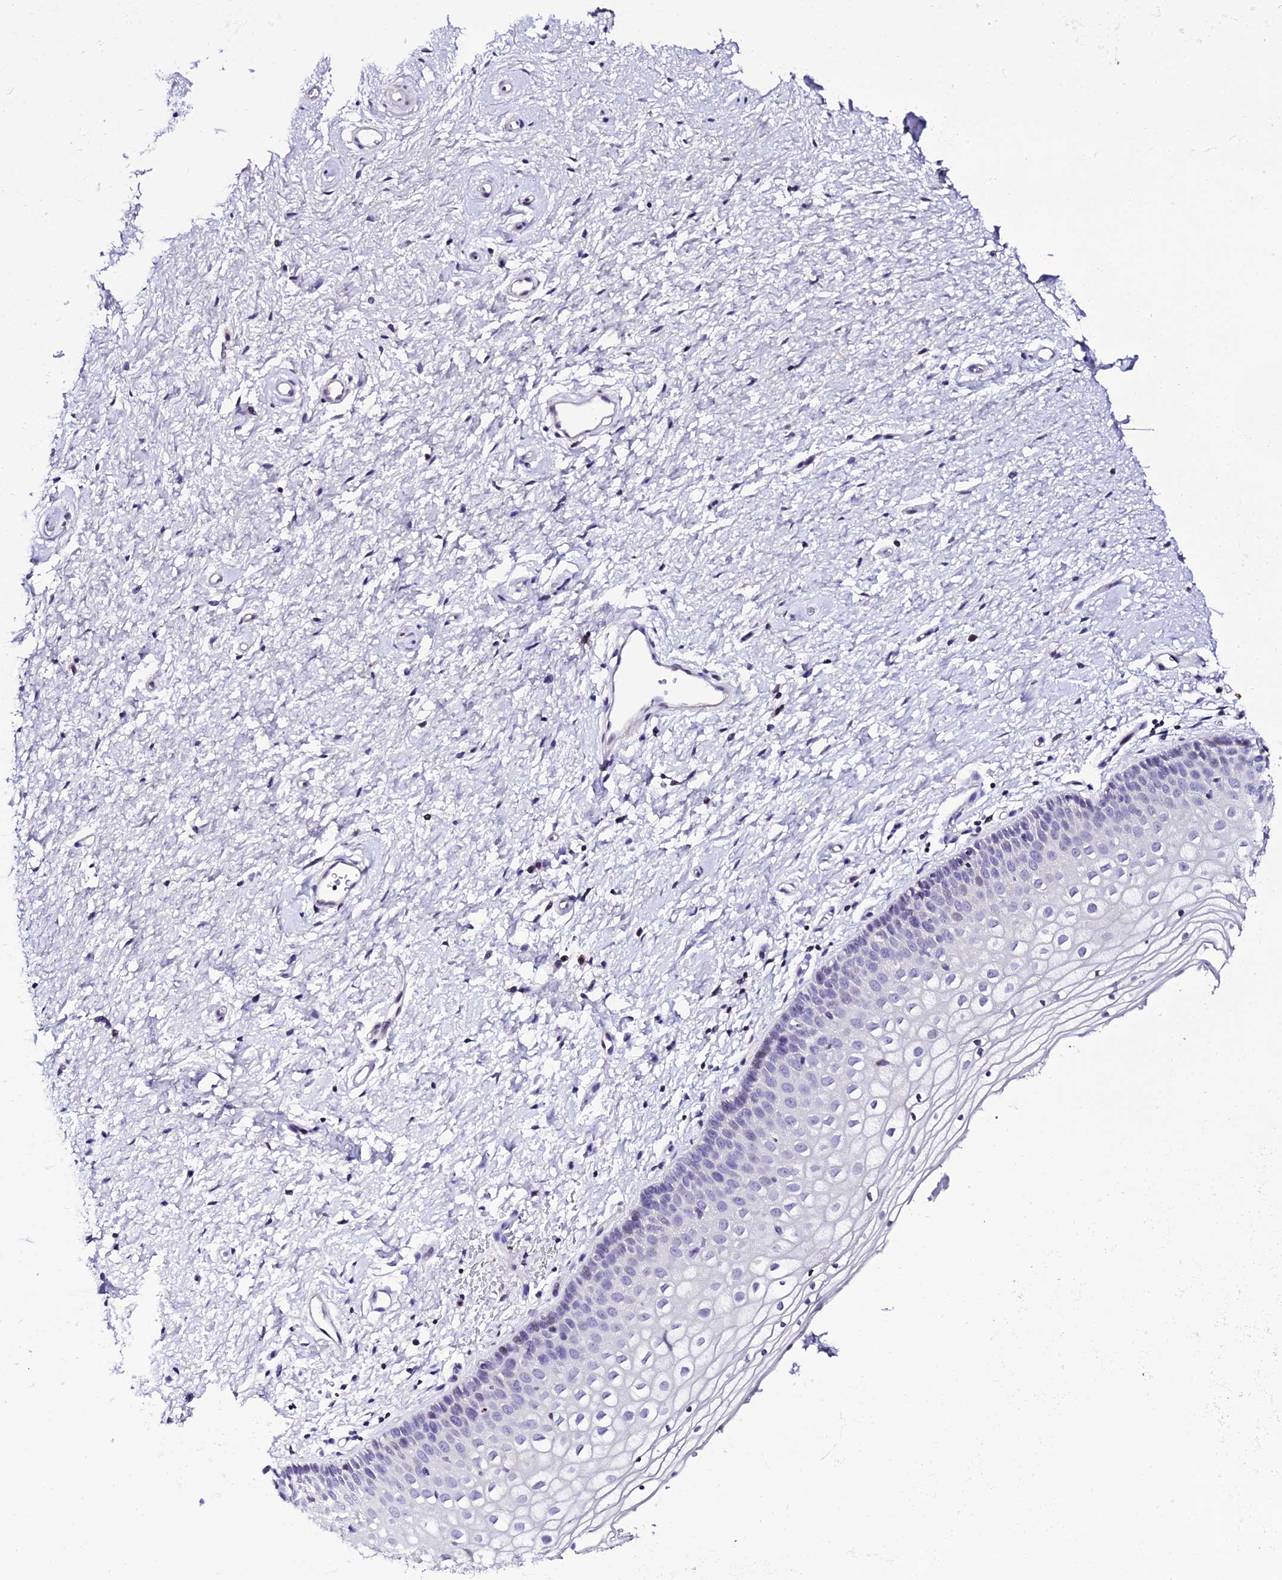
{"staining": {"intensity": "negative", "quantity": "none", "location": "none"}, "tissue": "vagina", "cell_type": "Squamous epithelial cells", "image_type": "normal", "snomed": [{"axis": "morphology", "description": "Normal tissue, NOS"}, {"axis": "topography", "description": "Vagina"}], "caption": "Vagina was stained to show a protein in brown. There is no significant staining in squamous epithelial cells. (DAB (3,3'-diaminobenzidine) immunohistochemistry with hematoxylin counter stain).", "gene": "DEFB132", "patient": {"sex": "female", "age": 60}}